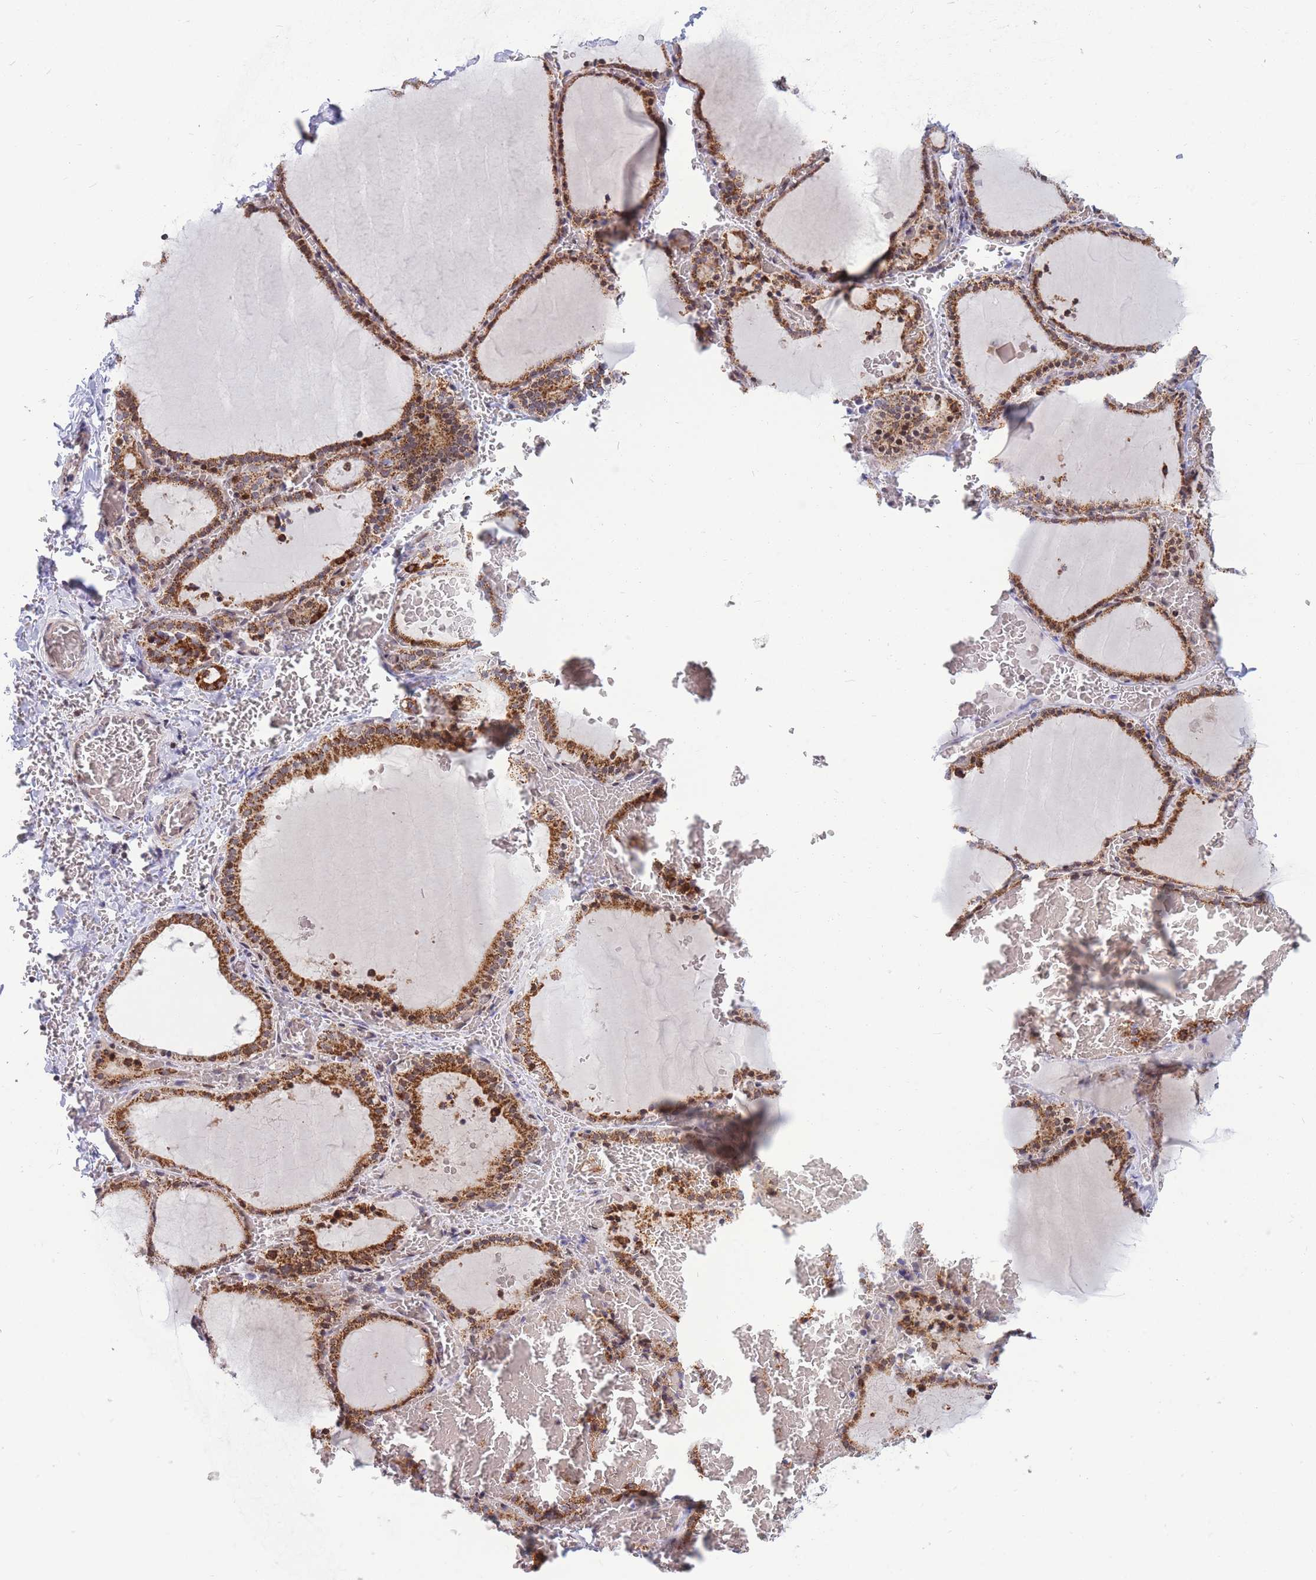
{"staining": {"intensity": "strong", "quantity": ">75%", "location": "cytoplasmic/membranous"}, "tissue": "thyroid gland", "cell_type": "Glandular cells", "image_type": "normal", "snomed": [{"axis": "morphology", "description": "Normal tissue, NOS"}, {"axis": "topography", "description": "Thyroid gland"}], "caption": "Immunohistochemical staining of unremarkable thyroid gland shows strong cytoplasmic/membranous protein staining in approximately >75% of glandular cells.", "gene": "HSPE1", "patient": {"sex": "female", "age": 39}}